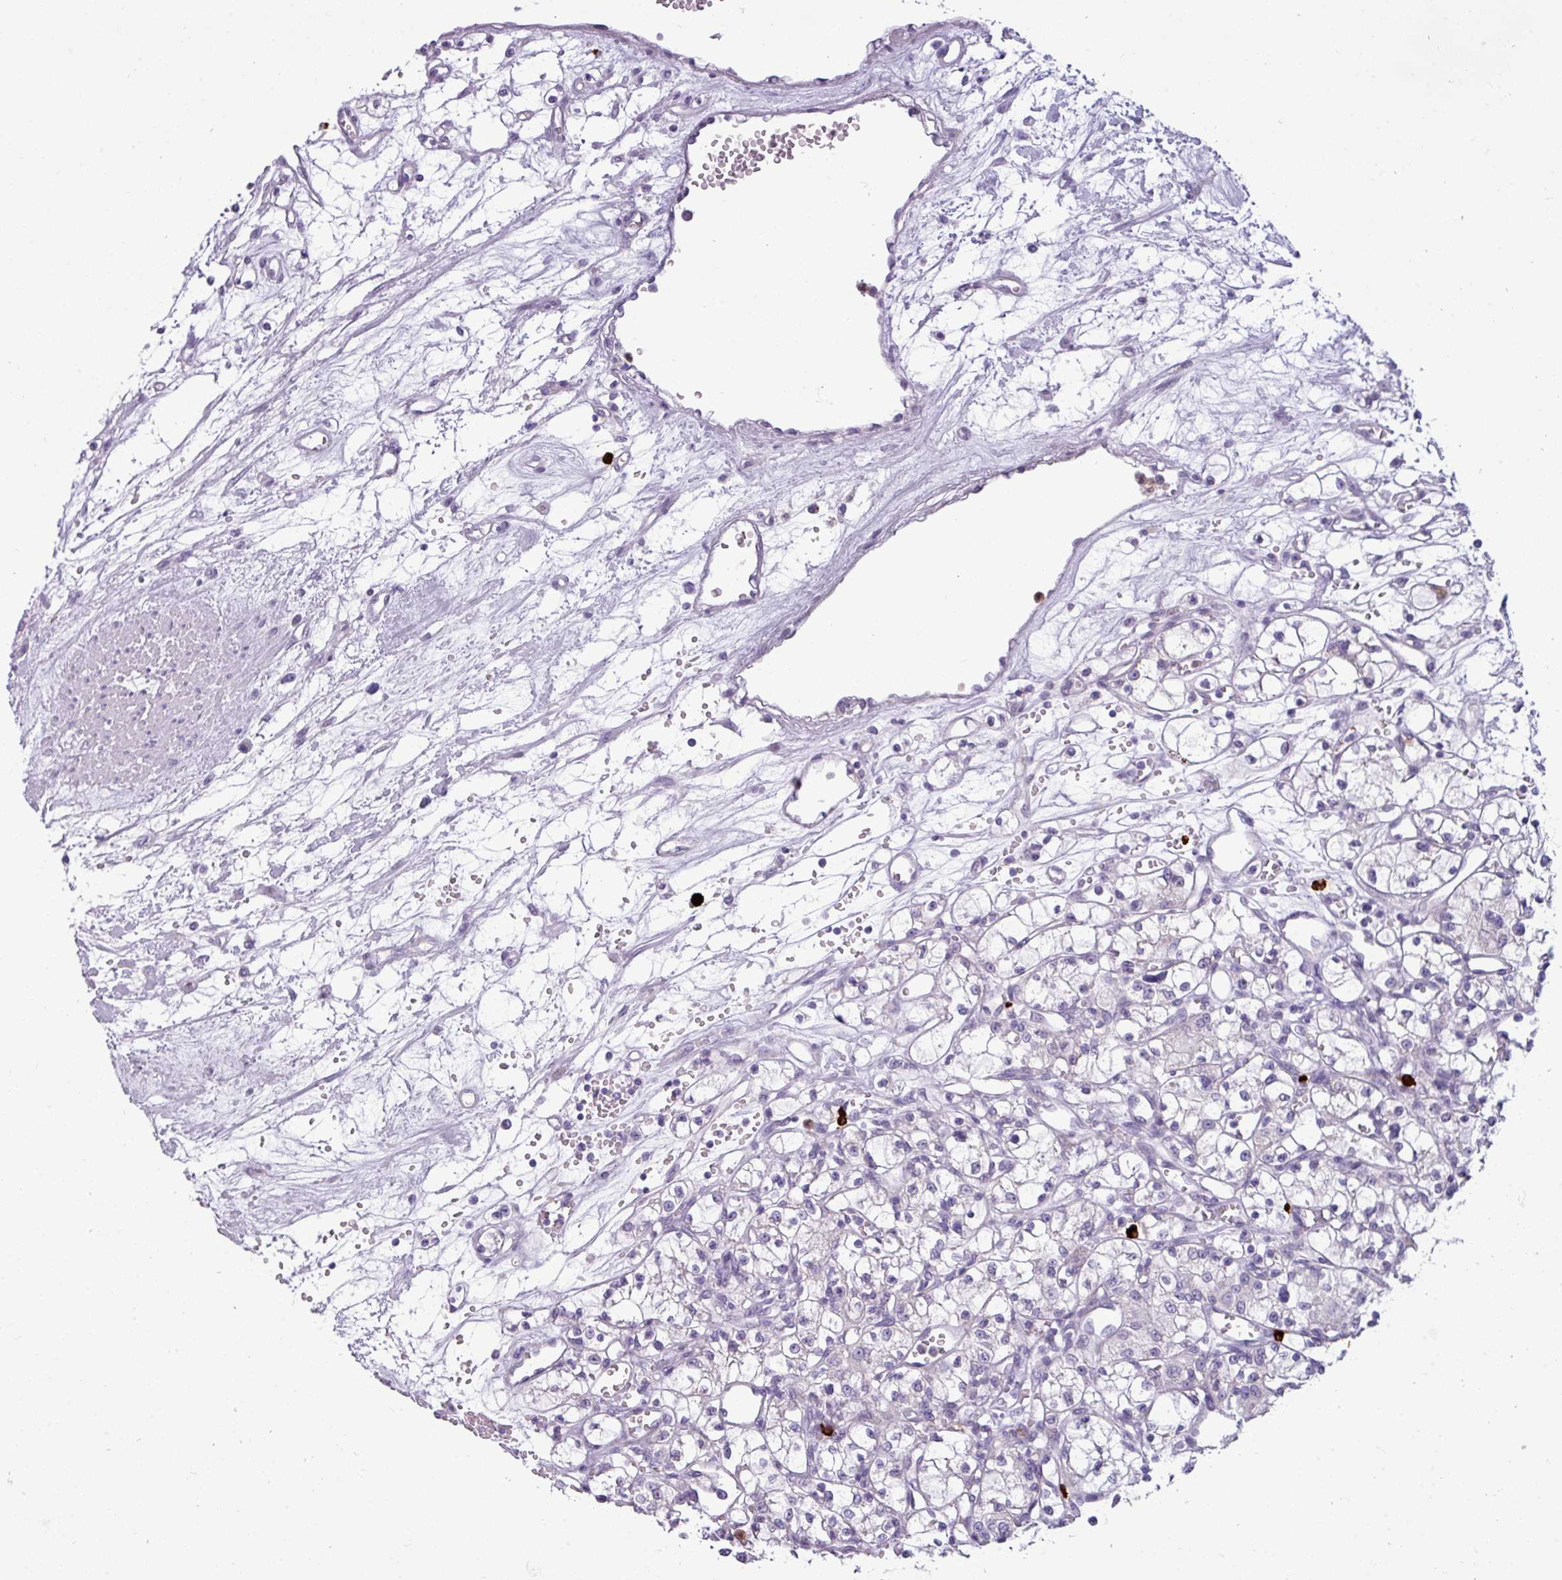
{"staining": {"intensity": "negative", "quantity": "none", "location": "none"}, "tissue": "renal cancer", "cell_type": "Tumor cells", "image_type": "cancer", "snomed": [{"axis": "morphology", "description": "Adenocarcinoma, NOS"}, {"axis": "topography", "description": "Kidney"}], "caption": "Histopathology image shows no significant protein expression in tumor cells of renal cancer (adenocarcinoma). Nuclei are stained in blue.", "gene": "TRIM39", "patient": {"sex": "female", "age": 59}}